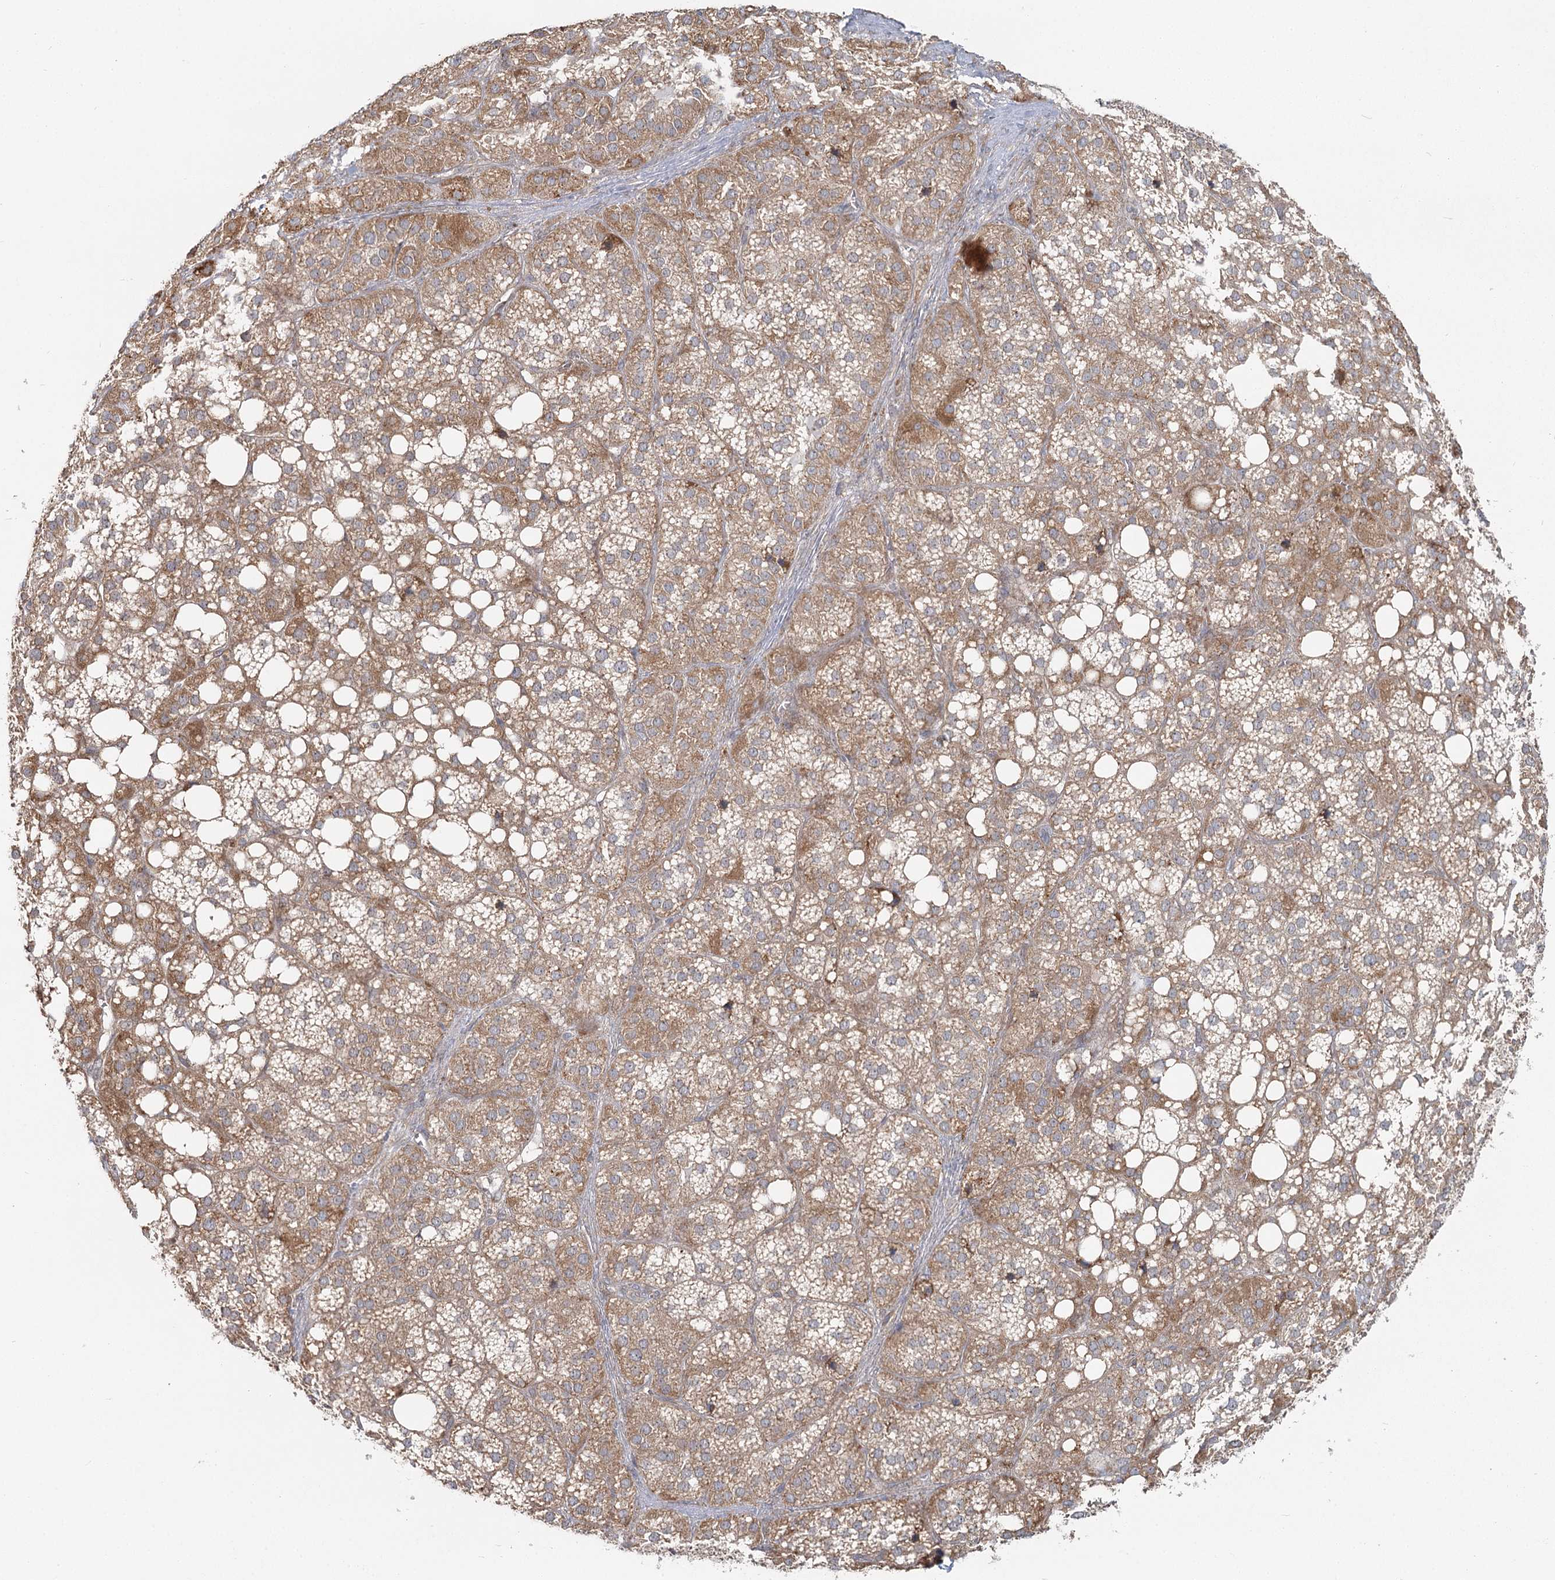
{"staining": {"intensity": "moderate", "quantity": ">75%", "location": "cytoplasmic/membranous"}, "tissue": "adrenal gland", "cell_type": "Glandular cells", "image_type": "normal", "snomed": [{"axis": "morphology", "description": "Normal tissue, NOS"}, {"axis": "topography", "description": "Adrenal gland"}], "caption": "A photomicrograph showing moderate cytoplasmic/membranous positivity in approximately >75% of glandular cells in benign adrenal gland, as visualized by brown immunohistochemical staining.", "gene": "THNSL1", "patient": {"sex": "female", "age": 59}}